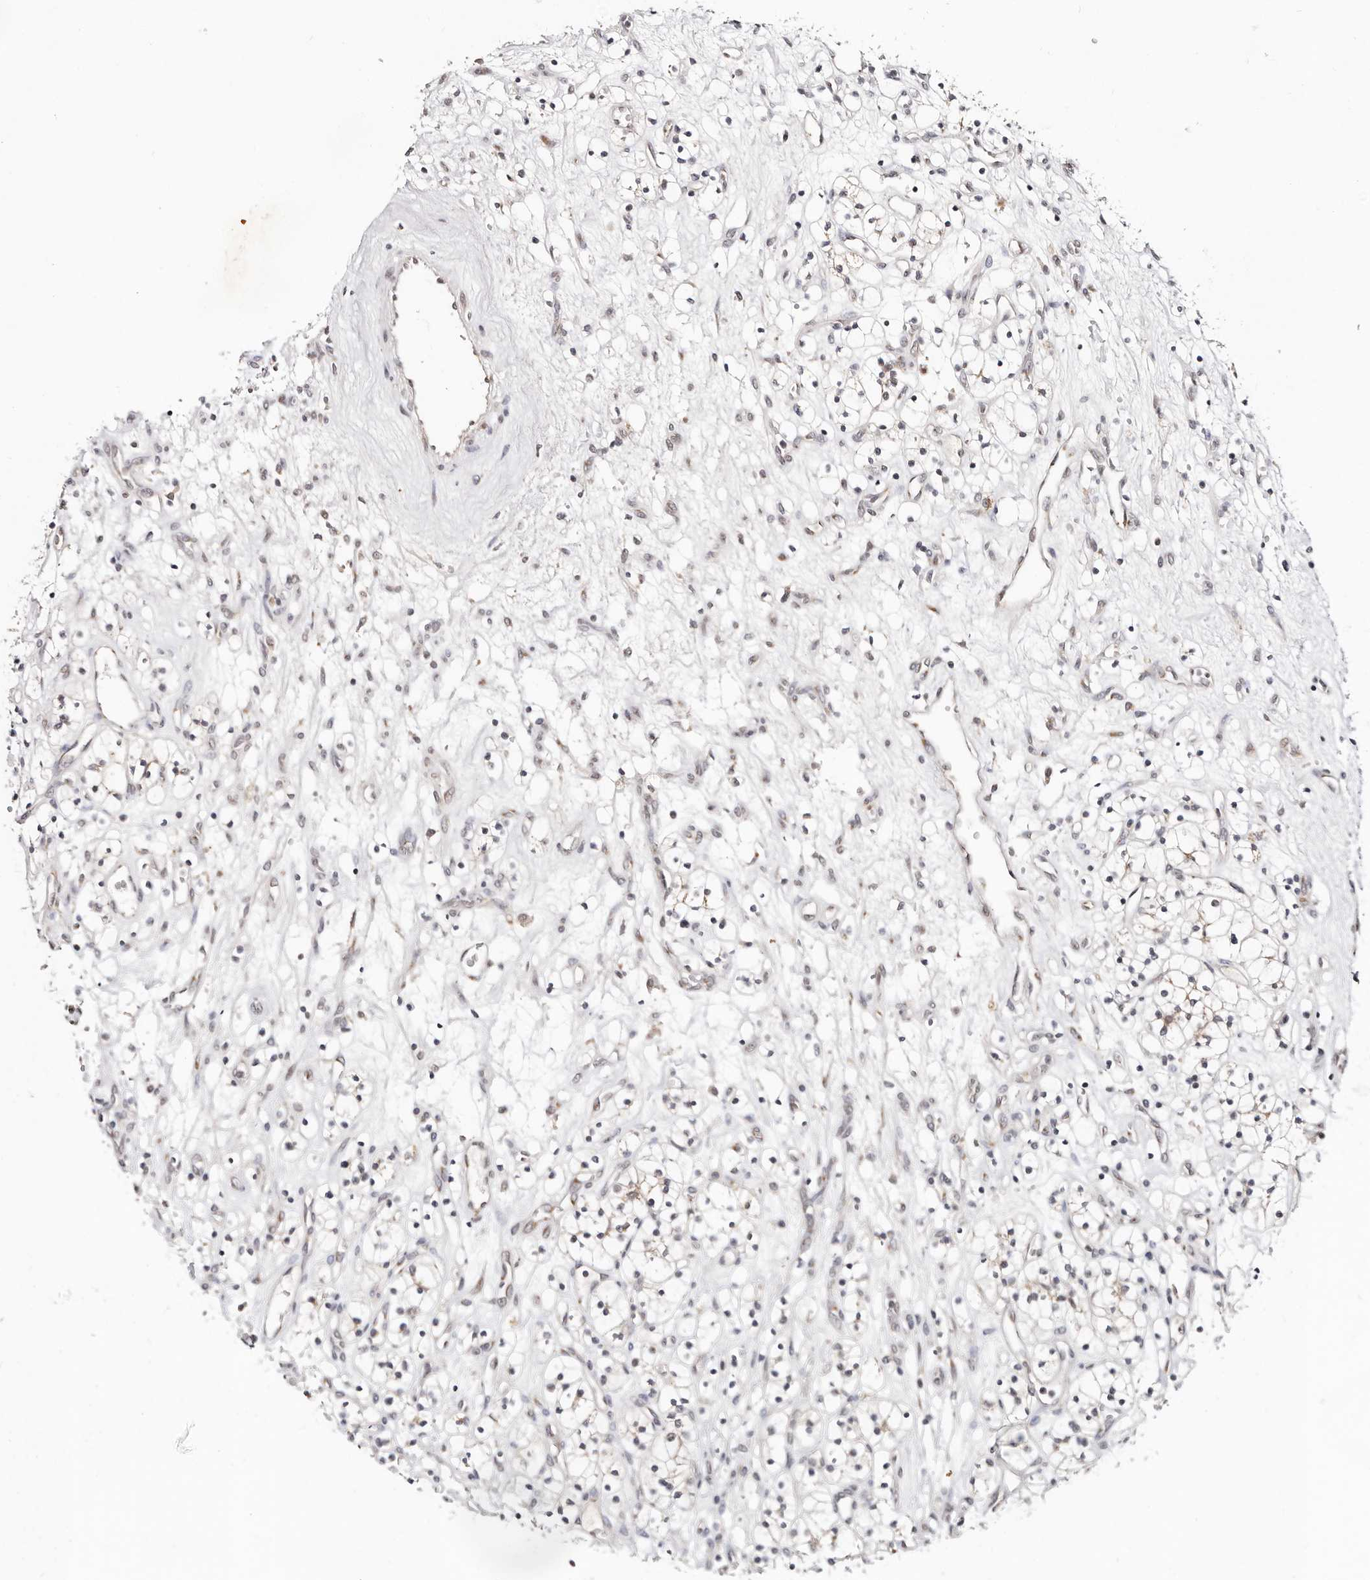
{"staining": {"intensity": "negative", "quantity": "none", "location": "none"}, "tissue": "renal cancer", "cell_type": "Tumor cells", "image_type": "cancer", "snomed": [{"axis": "morphology", "description": "Adenocarcinoma, NOS"}, {"axis": "topography", "description": "Kidney"}], "caption": "An immunohistochemistry histopathology image of adenocarcinoma (renal) is shown. There is no staining in tumor cells of adenocarcinoma (renal).", "gene": "VIPAS39", "patient": {"sex": "female", "age": 57}}